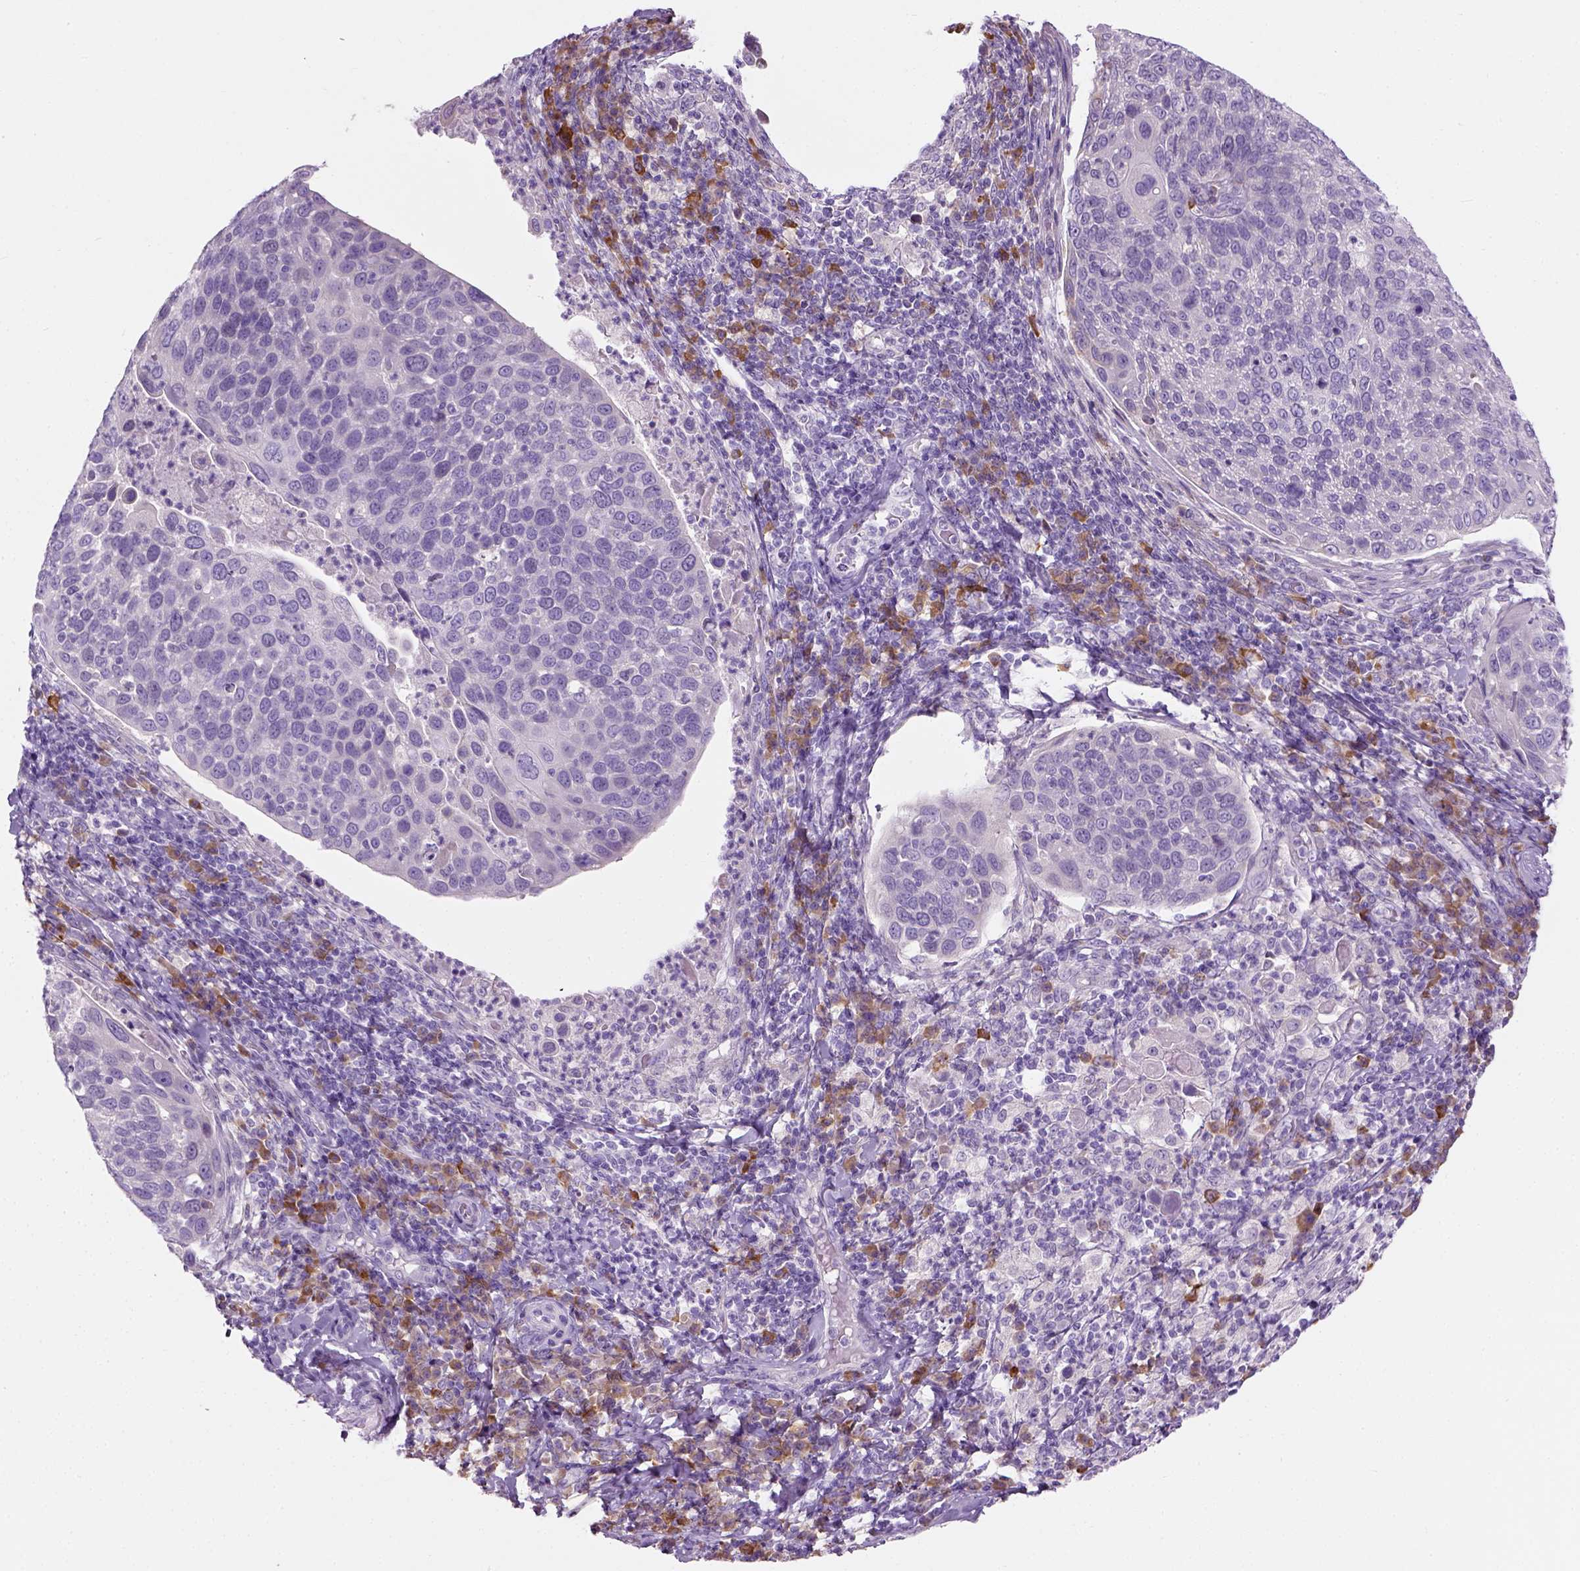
{"staining": {"intensity": "negative", "quantity": "none", "location": "none"}, "tissue": "cervical cancer", "cell_type": "Tumor cells", "image_type": "cancer", "snomed": [{"axis": "morphology", "description": "Squamous cell carcinoma, NOS"}, {"axis": "topography", "description": "Cervix"}], "caption": "The histopathology image demonstrates no significant positivity in tumor cells of cervical cancer.", "gene": "TRIM72", "patient": {"sex": "female", "age": 54}}